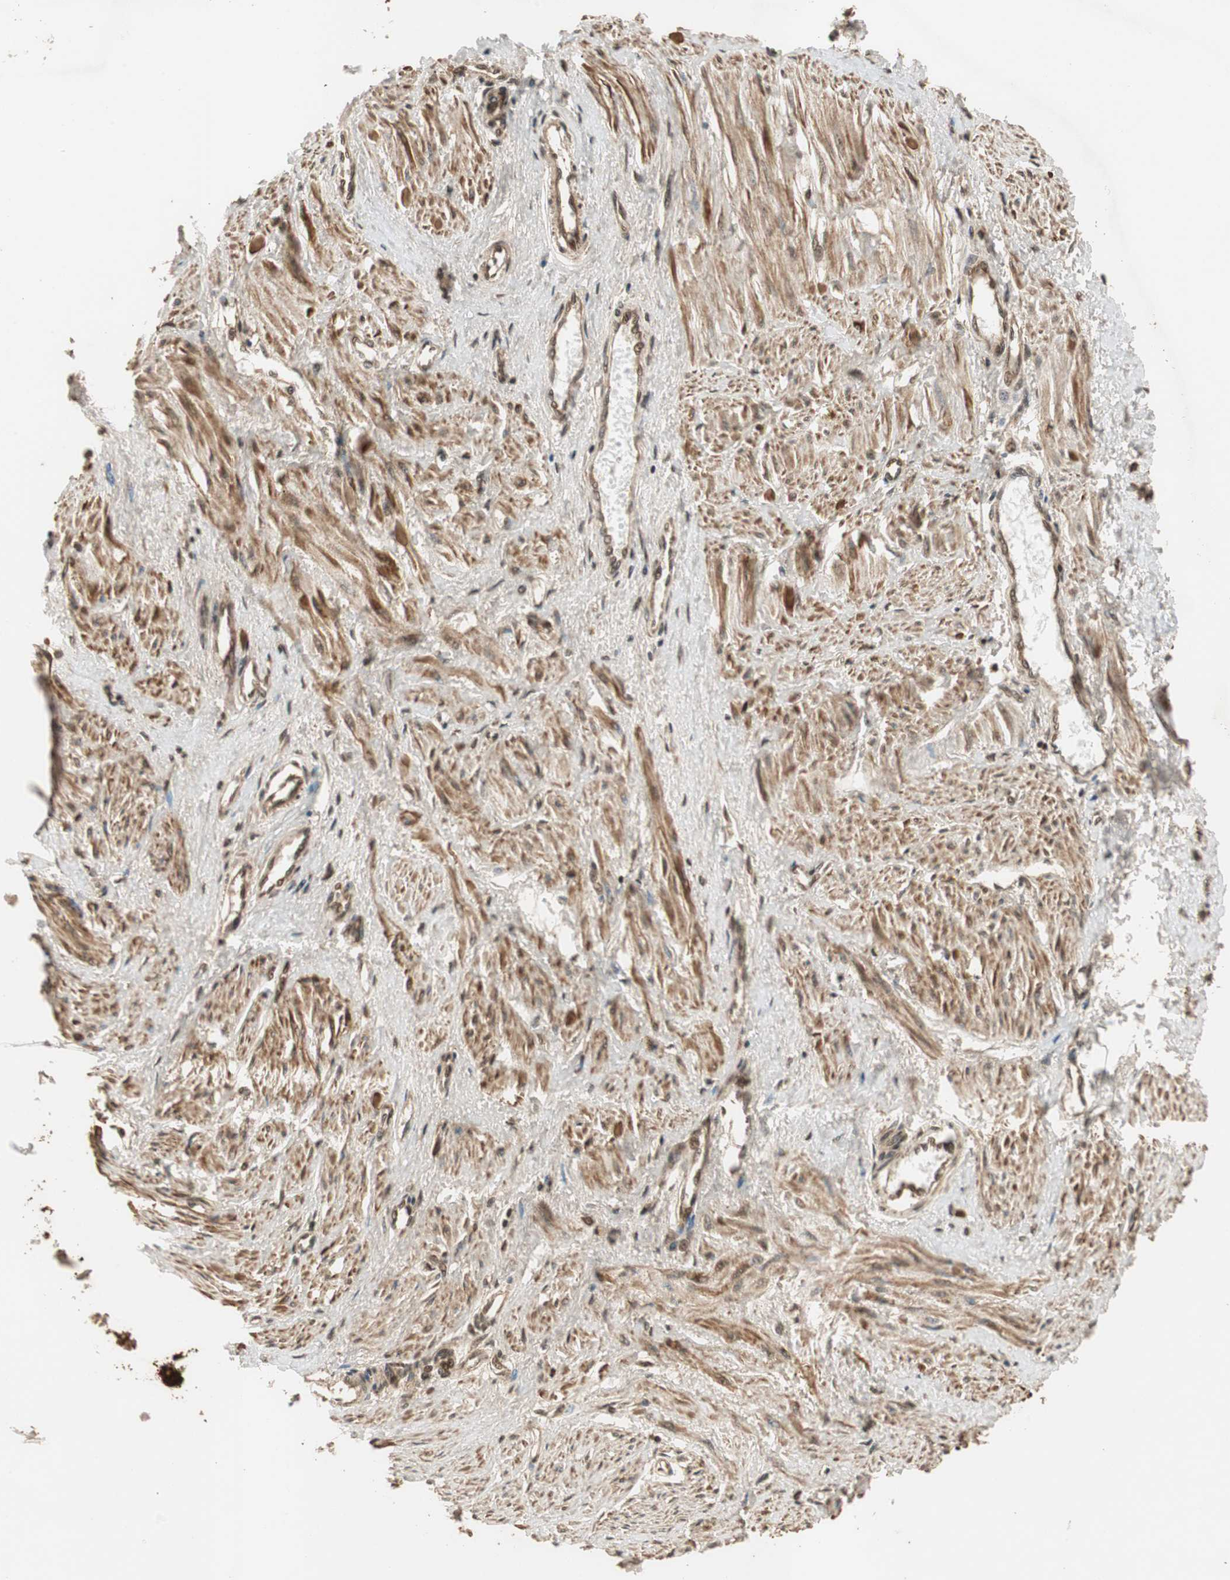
{"staining": {"intensity": "strong", "quantity": ">75%", "location": "cytoplasmic/membranous,nuclear"}, "tissue": "smooth muscle", "cell_type": "Smooth muscle cells", "image_type": "normal", "snomed": [{"axis": "morphology", "description": "Normal tissue, NOS"}, {"axis": "topography", "description": "Smooth muscle"}, {"axis": "topography", "description": "Uterus"}], "caption": "The micrograph reveals staining of unremarkable smooth muscle, revealing strong cytoplasmic/membranous,nuclear protein staining (brown color) within smooth muscle cells.", "gene": "RPA3", "patient": {"sex": "female", "age": 39}}